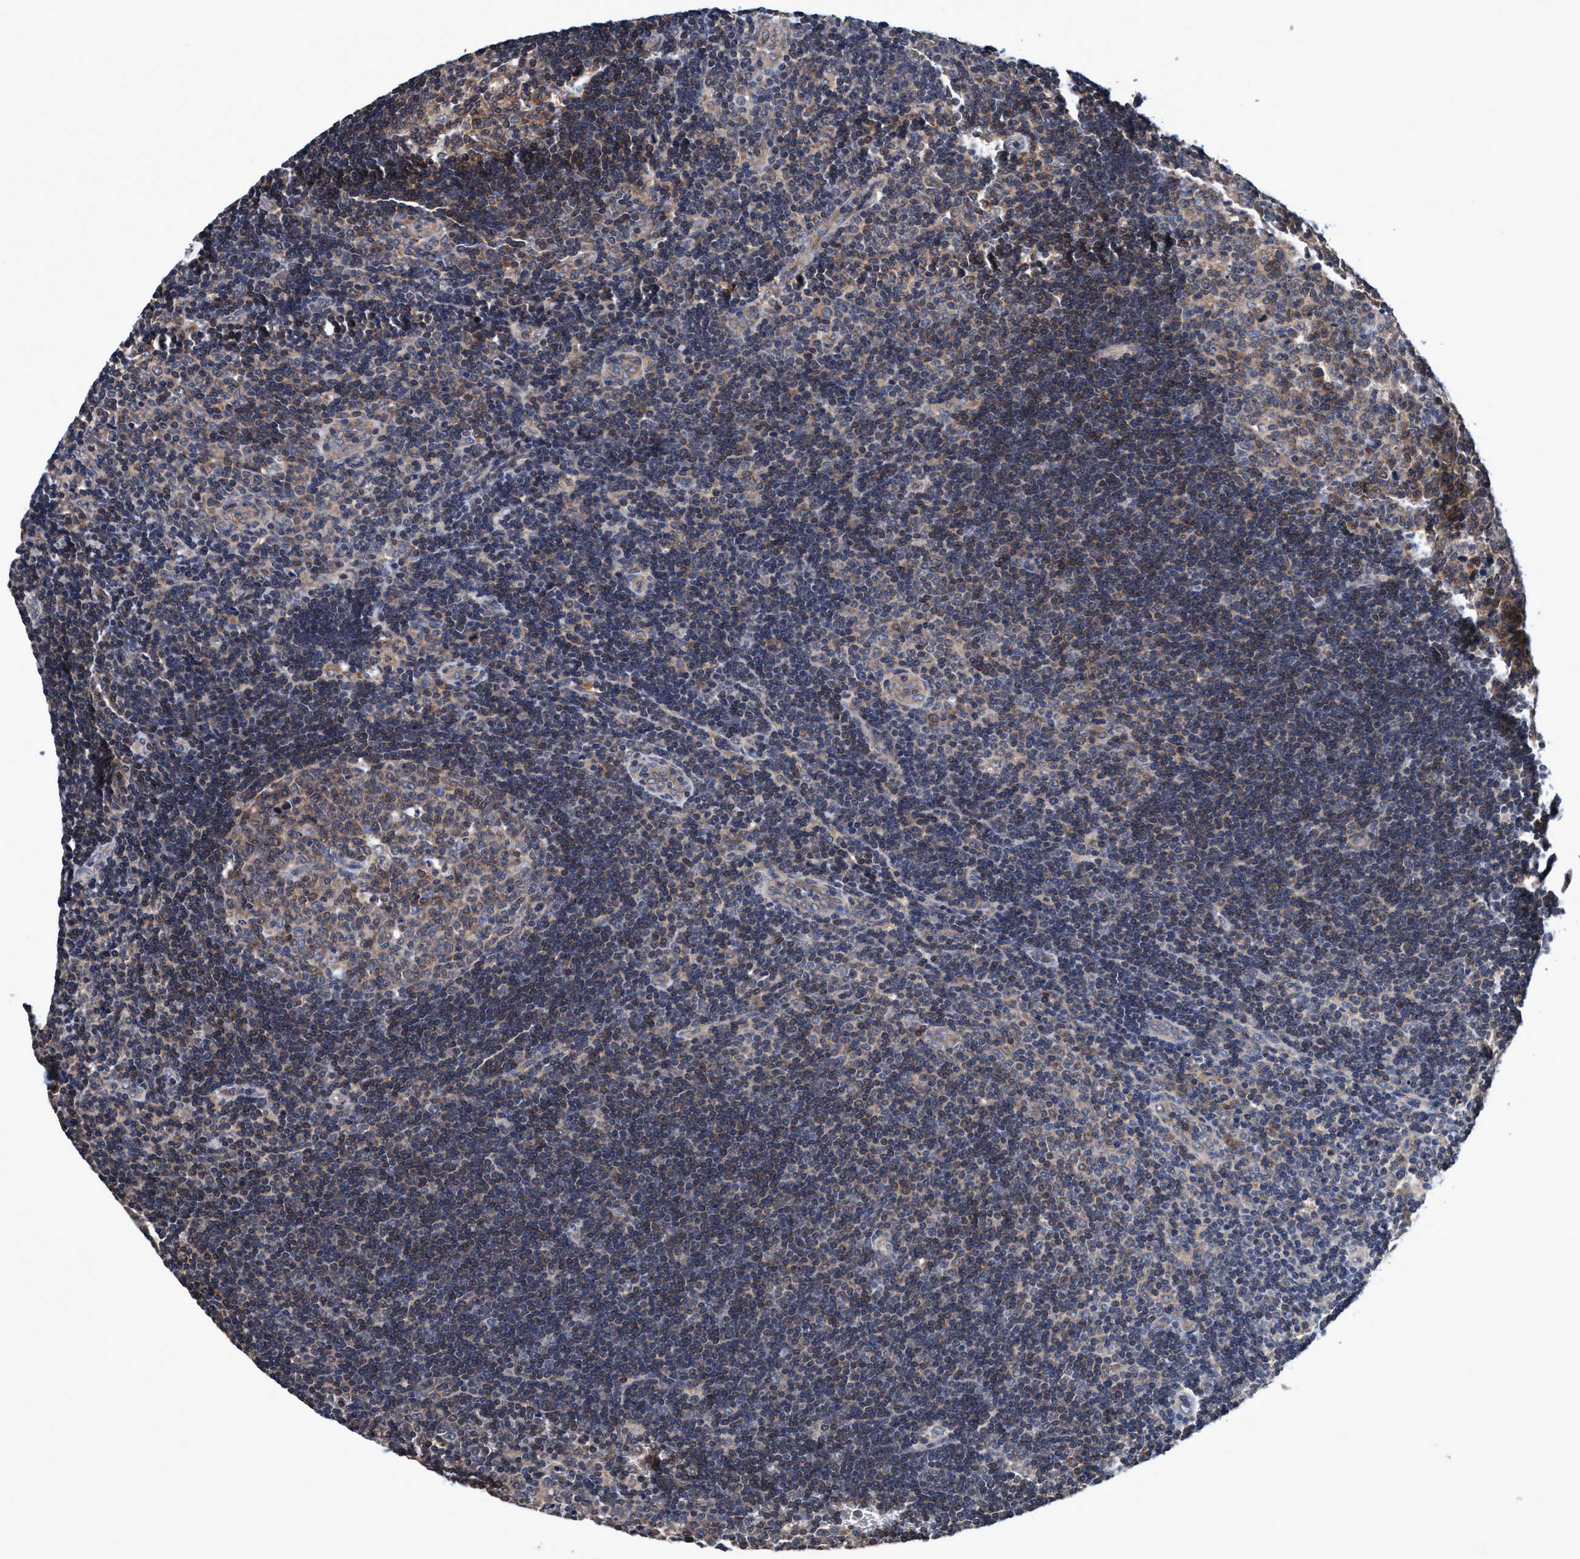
{"staining": {"intensity": "weak", "quantity": ">75%", "location": "cytoplasmic/membranous"}, "tissue": "lymph node", "cell_type": "Germinal center cells", "image_type": "normal", "snomed": [{"axis": "morphology", "description": "Normal tissue, NOS"}, {"axis": "topography", "description": "Lymph node"}, {"axis": "topography", "description": "Salivary gland"}], "caption": "Unremarkable lymph node reveals weak cytoplasmic/membranous expression in approximately >75% of germinal center cells.", "gene": "CALCOCO2", "patient": {"sex": "male", "age": 8}}